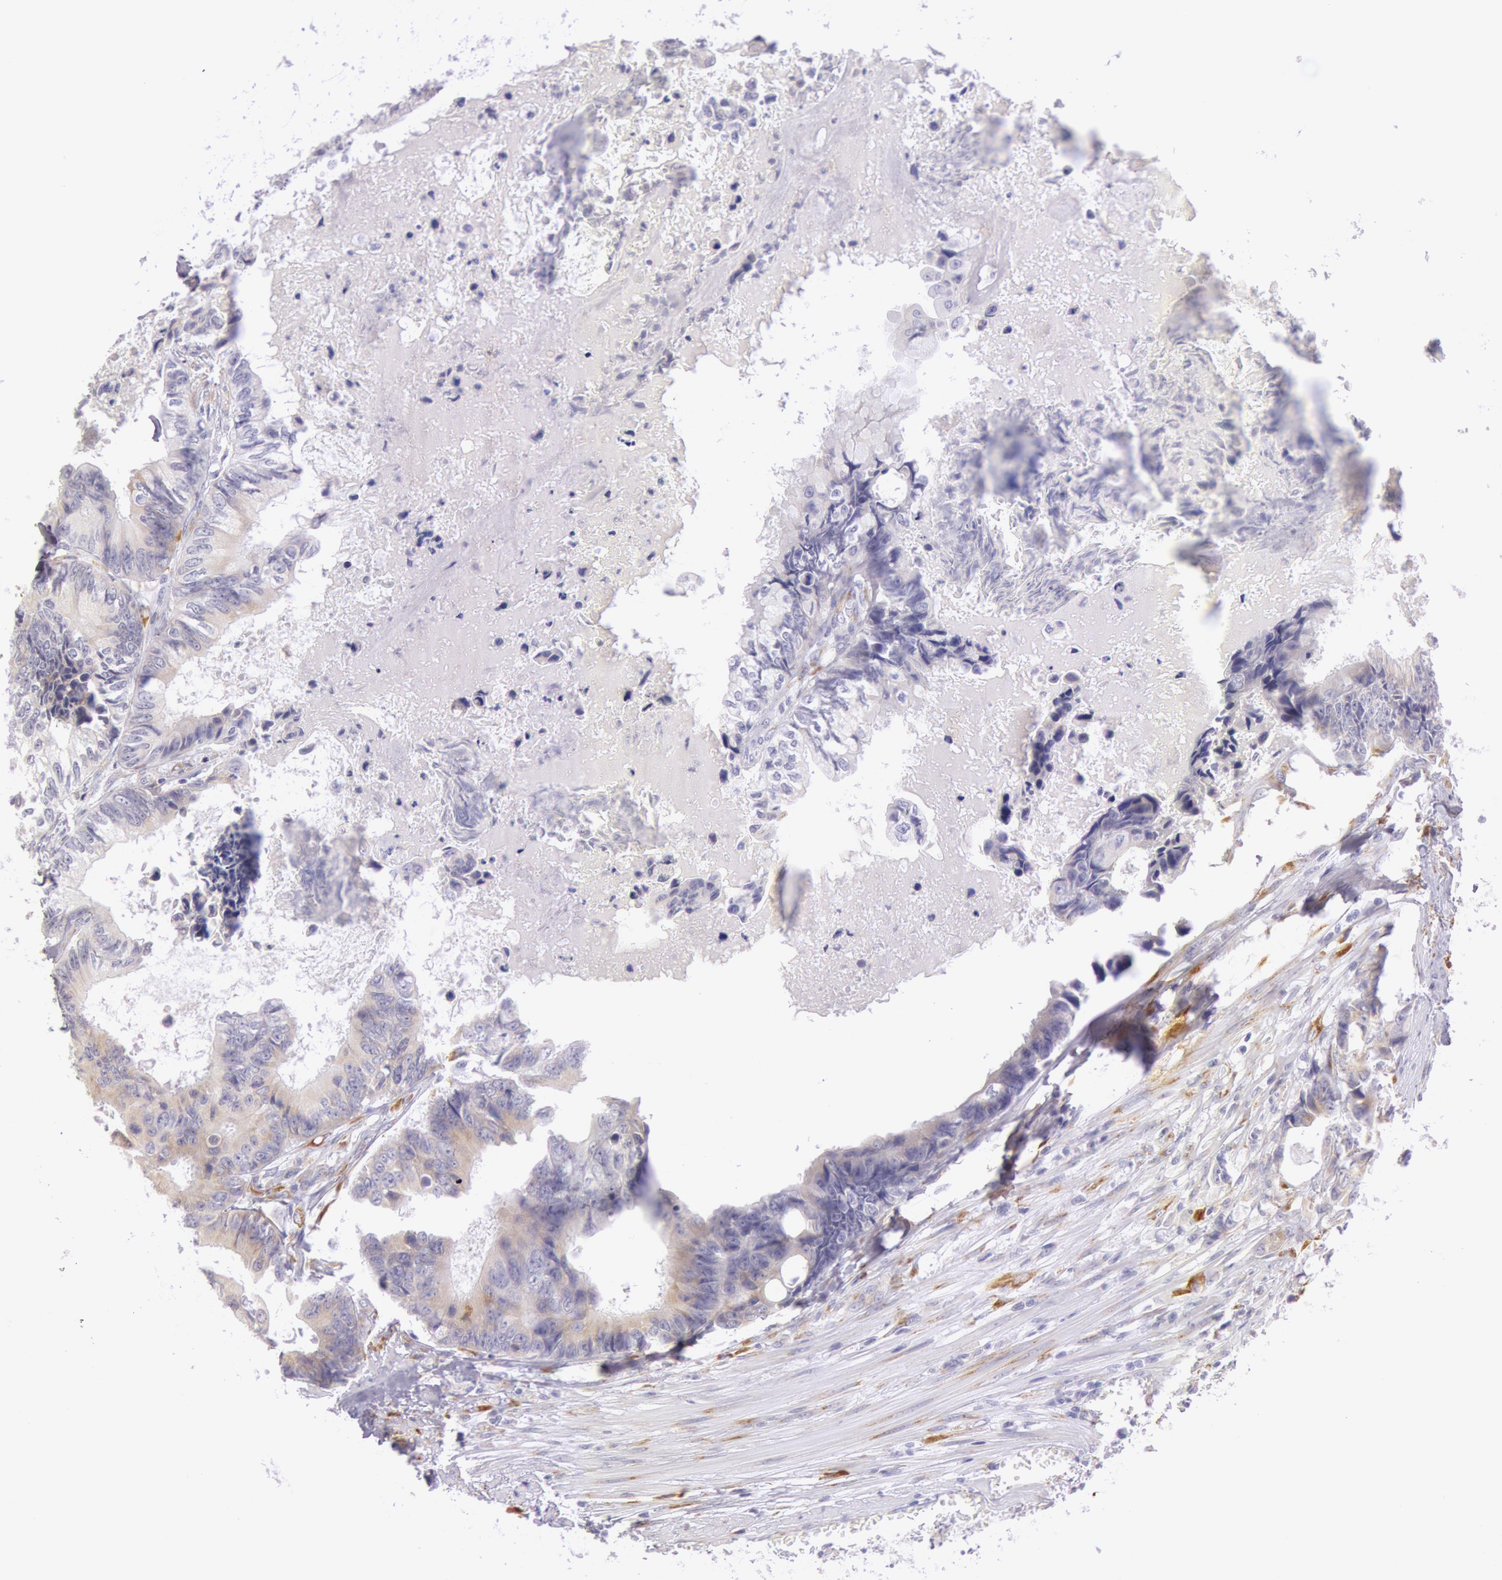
{"staining": {"intensity": "weak", "quantity": ">75%", "location": "cytoplasmic/membranous"}, "tissue": "colorectal cancer", "cell_type": "Tumor cells", "image_type": "cancer", "snomed": [{"axis": "morphology", "description": "Adenocarcinoma, NOS"}, {"axis": "topography", "description": "Rectum"}], "caption": "An immunohistochemistry (IHC) micrograph of tumor tissue is shown. Protein staining in brown shows weak cytoplasmic/membranous positivity in colorectal adenocarcinoma within tumor cells.", "gene": "CIDEB", "patient": {"sex": "female", "age": 98}}